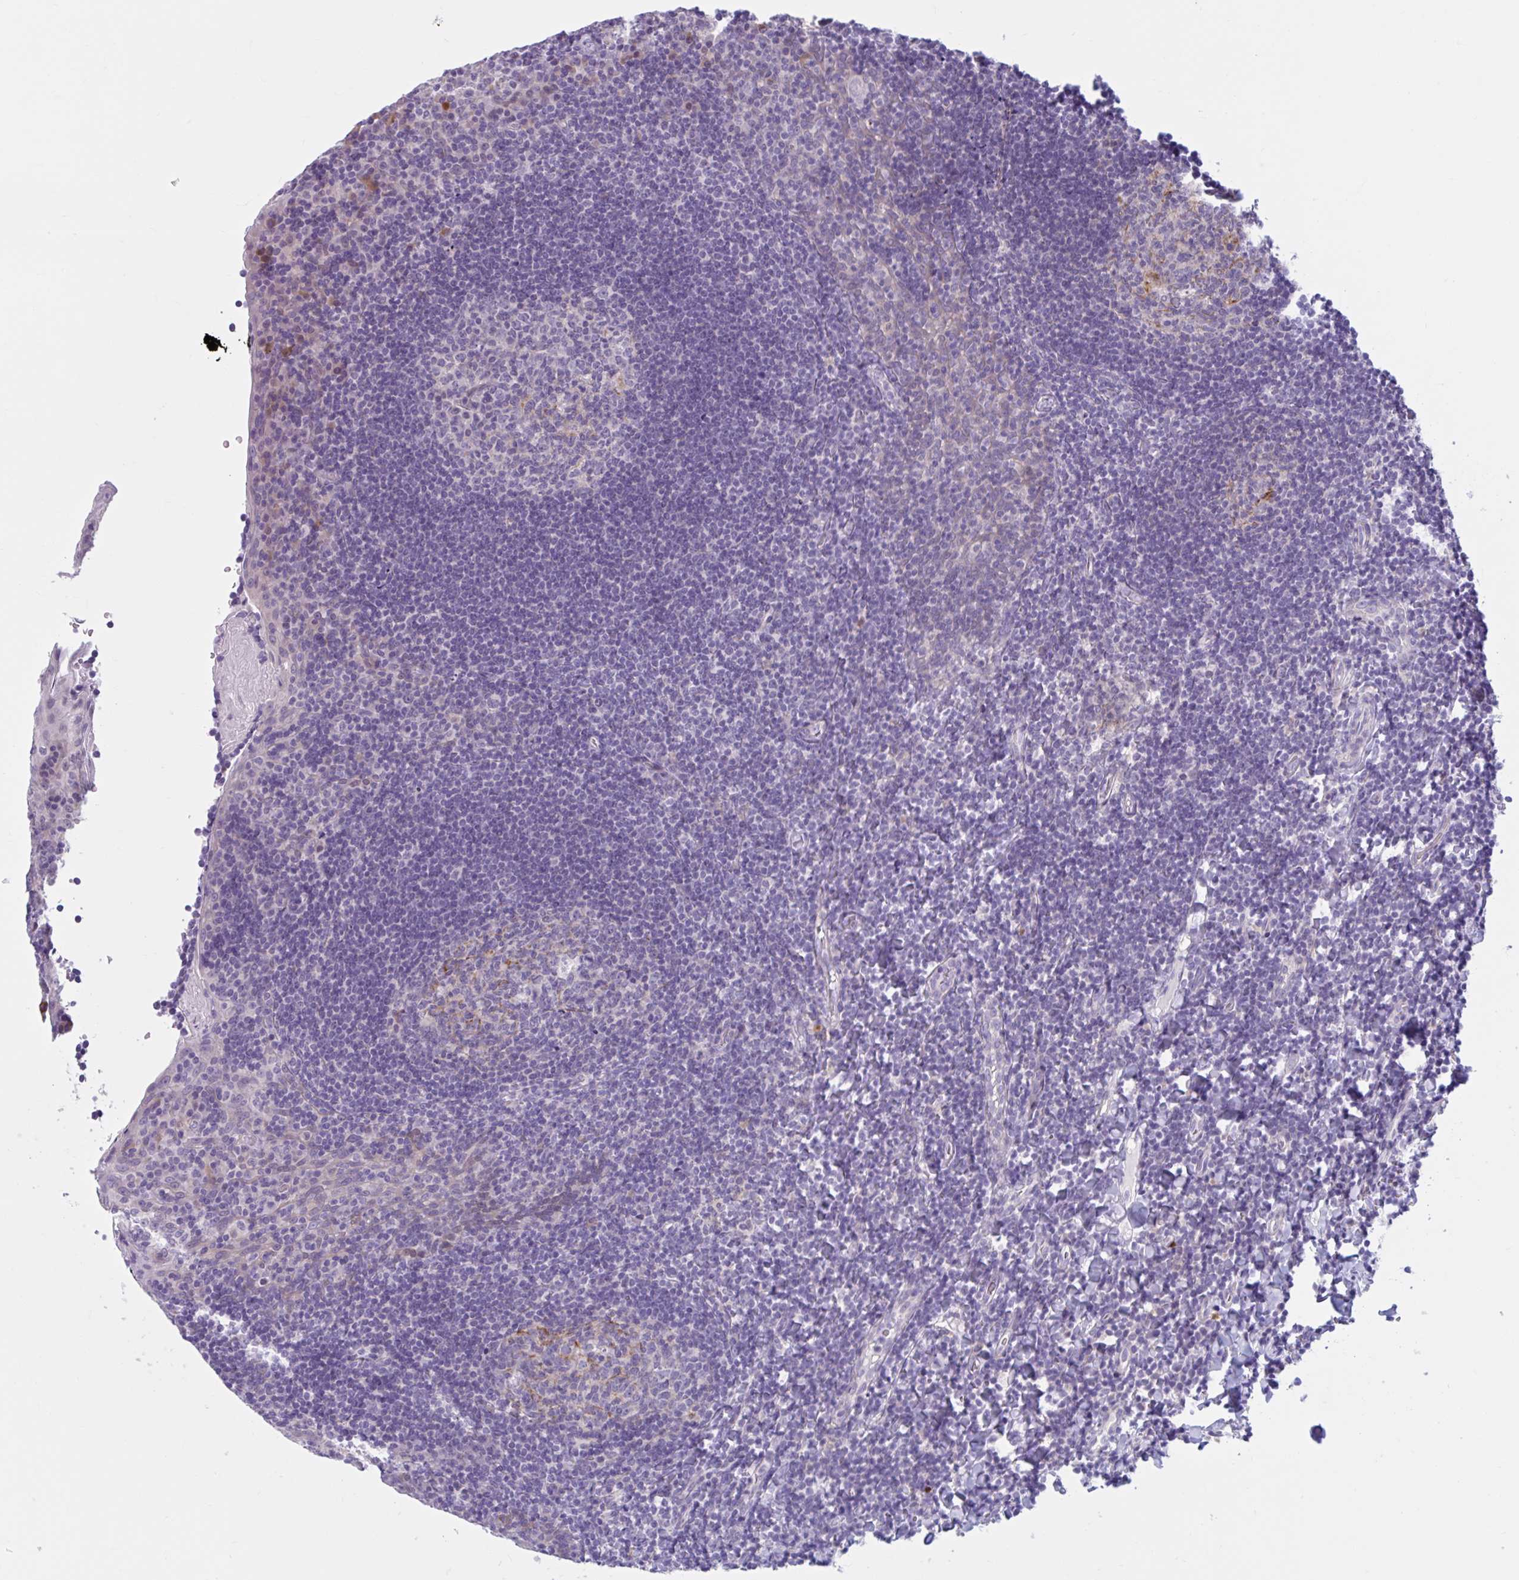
{"staining": {"intensity": "negative", "quantity": "none", "location": "none"}, "tissue": "tonsil", "cell_type": "Germinal center cells", "image_type": "normal", "snomed": [{"axis": "morphology", "description": "Normal tissue, NOS"}, {"axis": "topography", "description": "Tonsil"}], "caption": "Human tonsil stained for a protein using immunohistochemistry exhibits no expression in germinal center cells.", "gene": "FAM153A", "patient": {"sex": "male", "age": 17}}